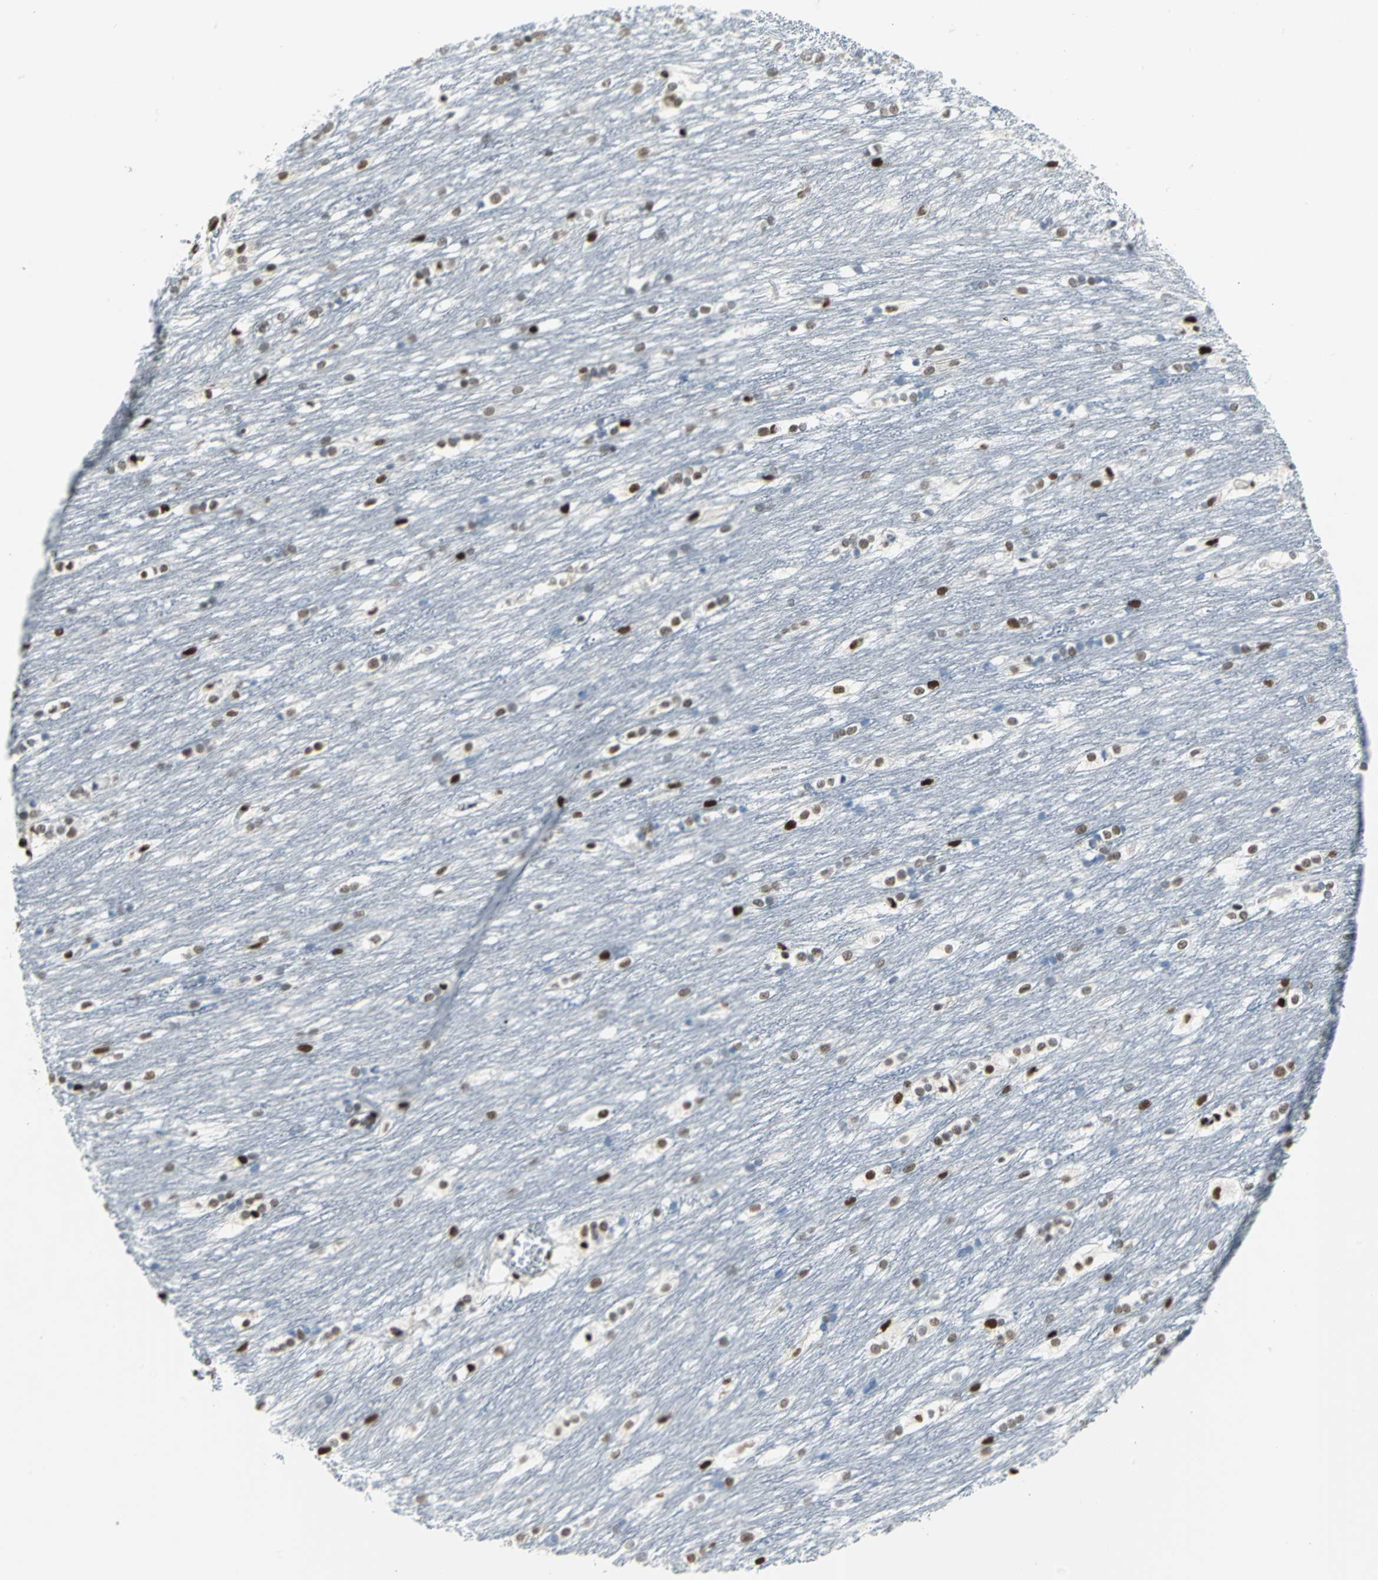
{"staining": {"intensity": "strong", "quantity": "25%-75%", "location": "nuclear"}, "tissue": "caudate", "cell_type": "Glial cells", "image_type": "normal", "snomed": [{"axis": "morphology", "description": "Normal tissue, NOS"}, {"axis": "topography", "description": "Lateral ventricle wall"}], "caption": "Glial cells display high levels of strong nuclear staining in approximately 25%-75% of cells in unremarkable caudate.", "gene": "HNRNPD", "patient": {"sex": "female", "age": 19}}